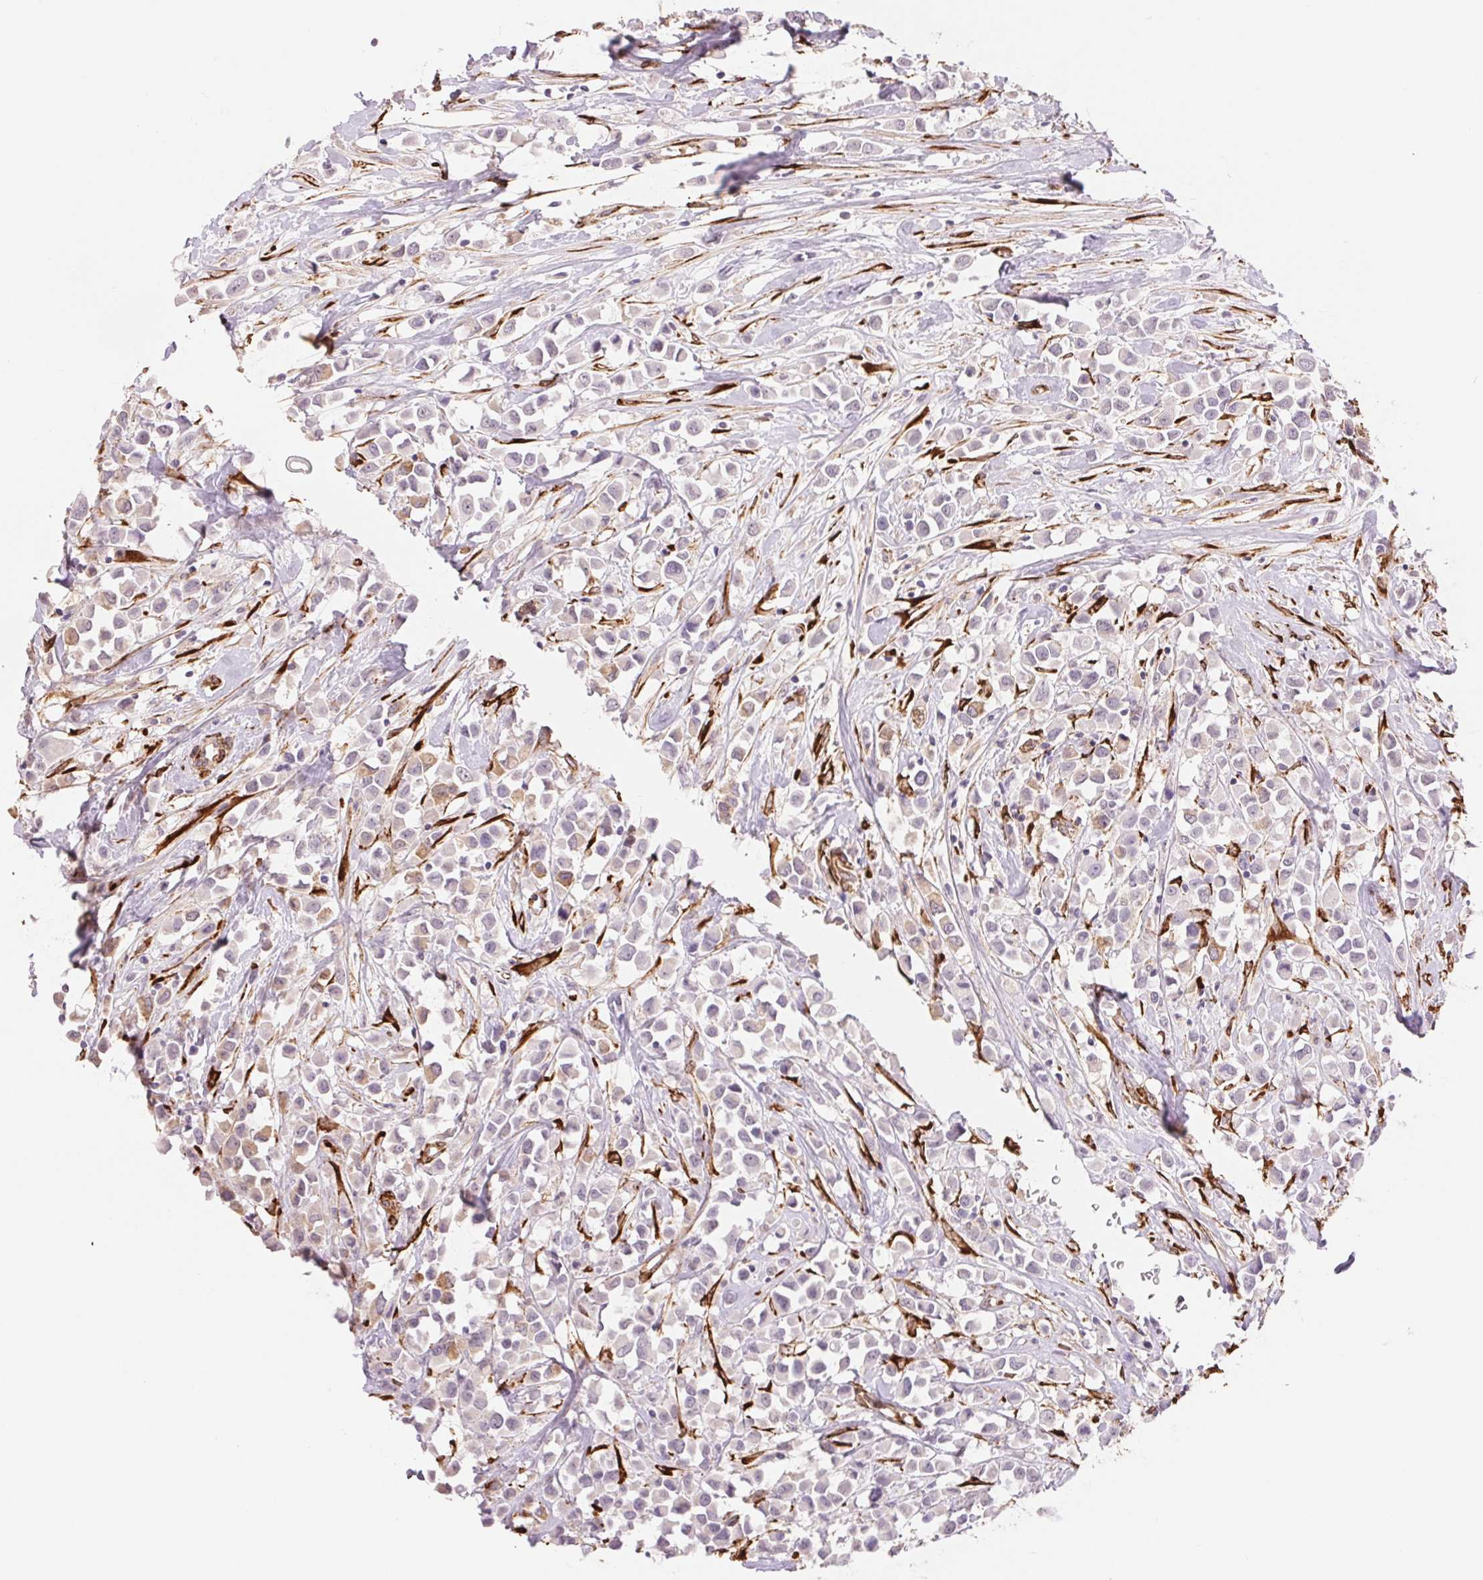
{"staining": {"intensity": "moderate", "quantity": "25%-75%", "location": "cytoplasmic/membranous"}, "tissue": "breast cancer", "cell_type": "Tumor cells", "image_type": "cancer", "snomed": [{"axis": "morphology", "description": "Duct carcinoma"}, {"axis": "topography", "description": "Breast"}], "caption": "IHC photomicrograph of neoplastic tissue: intraductal carcinoma (breast) stained using immunohistochemistry (IHC) demonstrates medium levels of moderate protein expression localized specifically in the cytoplasmic/membranous of tumor cells, appearing as a cytoplasmic/membranous brown color.", "gene": "FKBP10", "patient": {"sex": "female", "age": 61}}